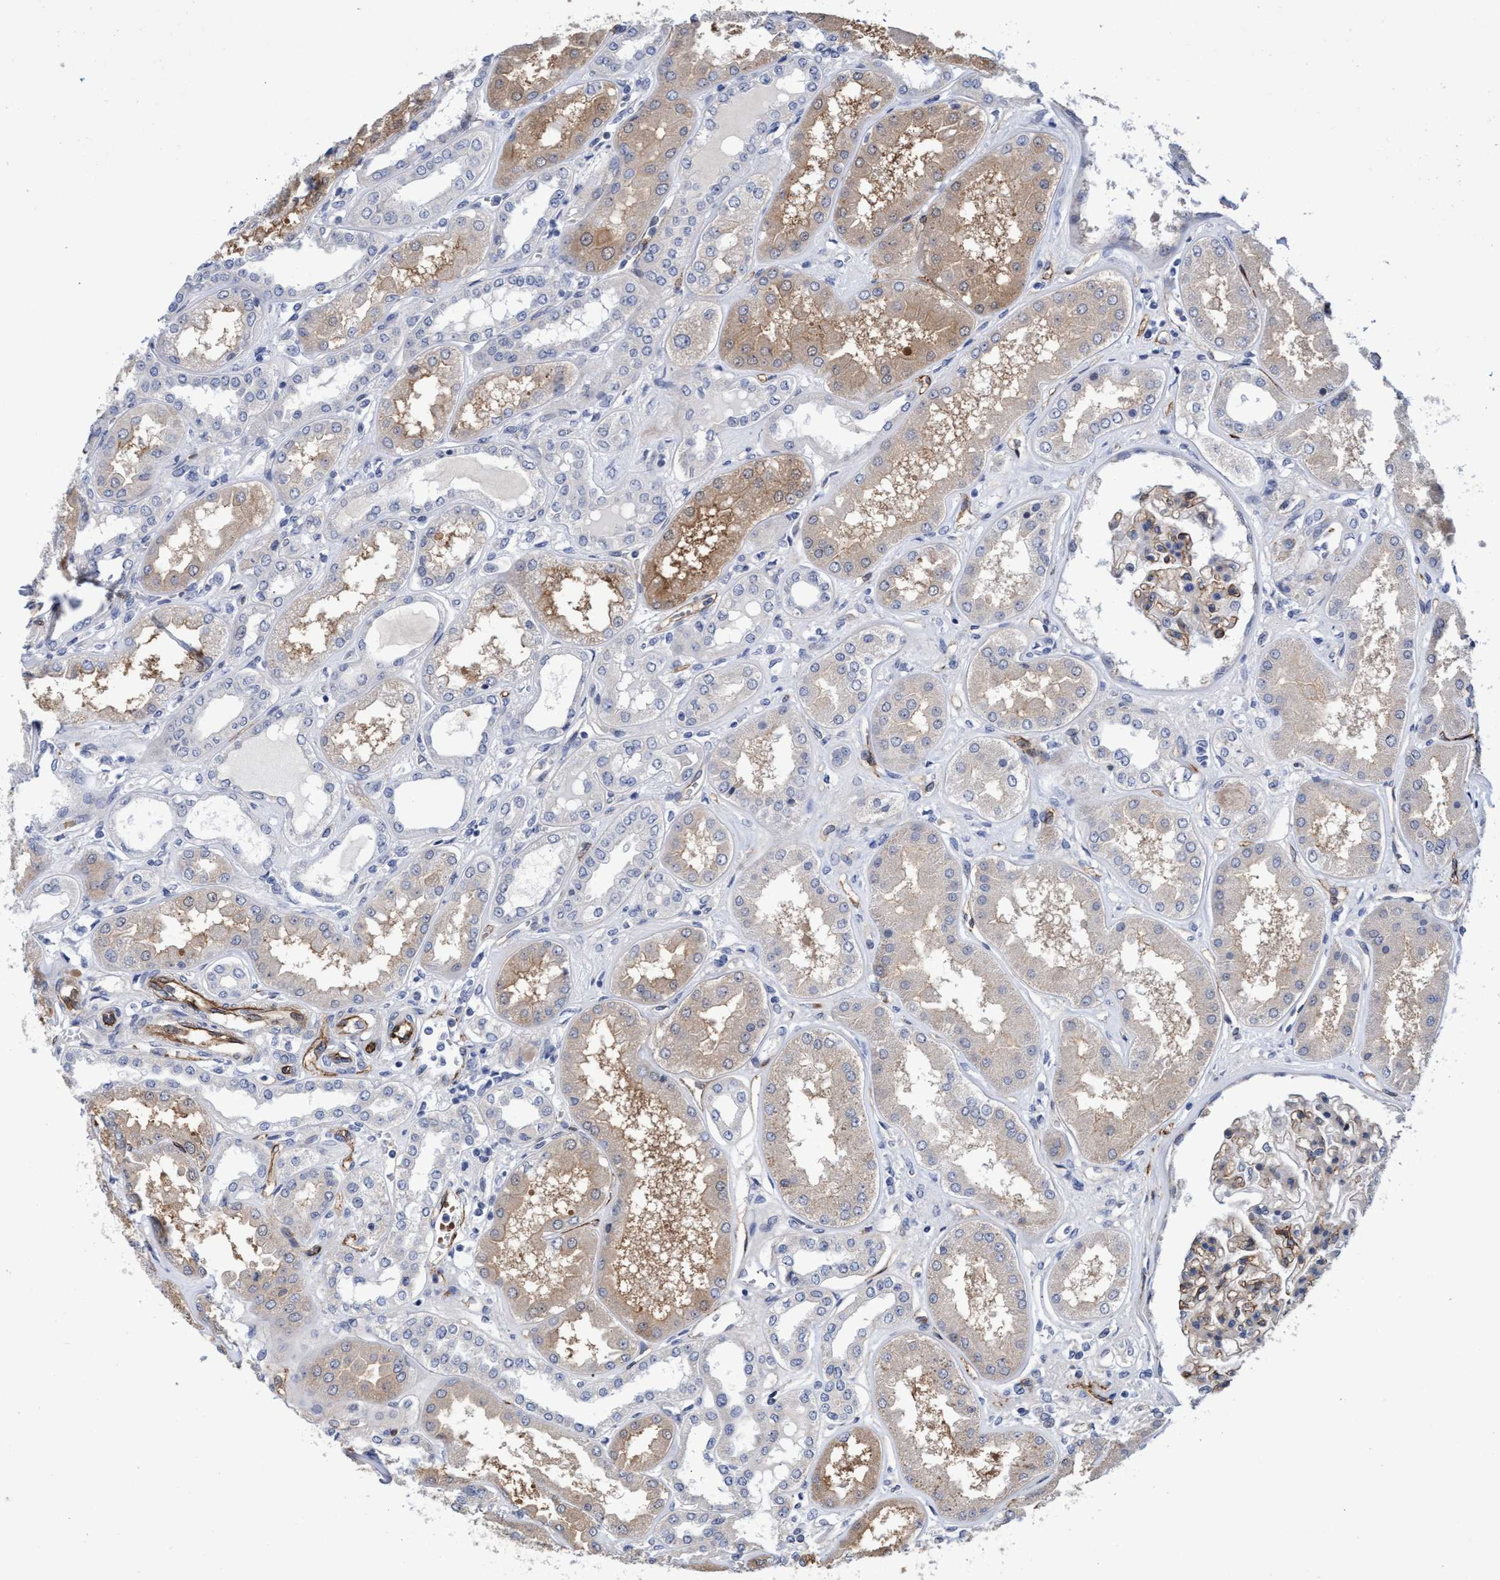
{"staining": {"intensity": "moderate", "quantity": "25%-75%", "location": "cytoplasmic/membranous"}, "tissue": "kidney", "cell_type": "Cells in glomeruli", "image_type": "normal", "snomed": [{"axis": "morphology", "description": "Normal tissue, NOS"}, {"axis": "topography", "description": "Kidney"}], "caption": "Immunohistochemical staining of benign human kidney demonstrates medium levels of moderate cytoplasmic/membranous expression in approximately 25%-75% of cells in glomeruli.", "gene": "ZNF750", "patient": {"sex": "female", "age": 56}}